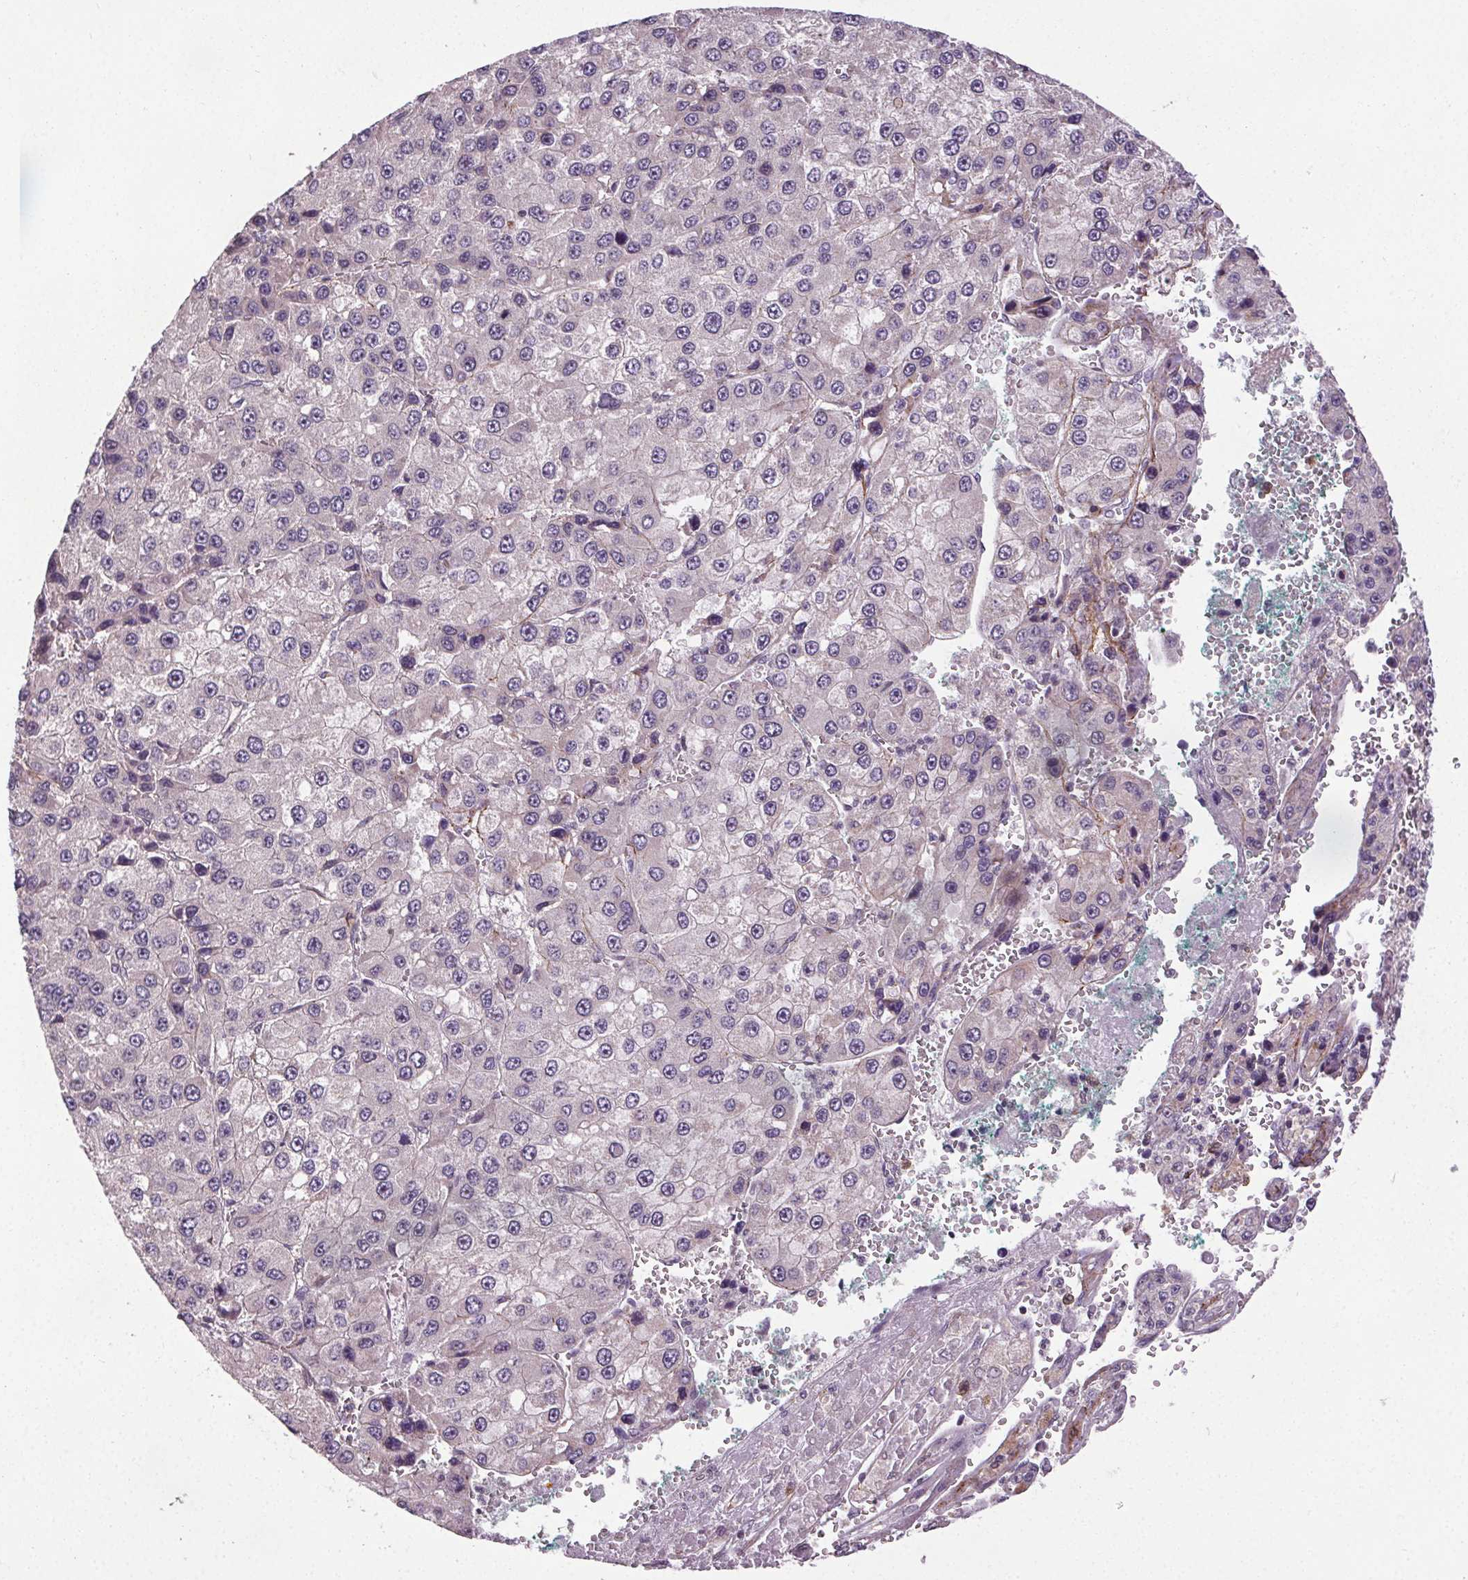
{"staining": {"intensity": "negative", "quantity": "none", "location": "none"}, "tissue": "liver cancer", "cell_type": "Tumor cells", "image_type": "cancer", "snomed": [{"axis": "morphology", "description": "Carcinoma, Hepatocellular, NOS"}, {"axis": "topography", "description": "Liver"}], "caption": "This is an immunohistochemistry micrograph of human liver cancer (hepatocellular carcinoma). There is no expression in tumor cells.", "gene": "KIAA0232", "patient": {"sex": "female", "age": 73}}